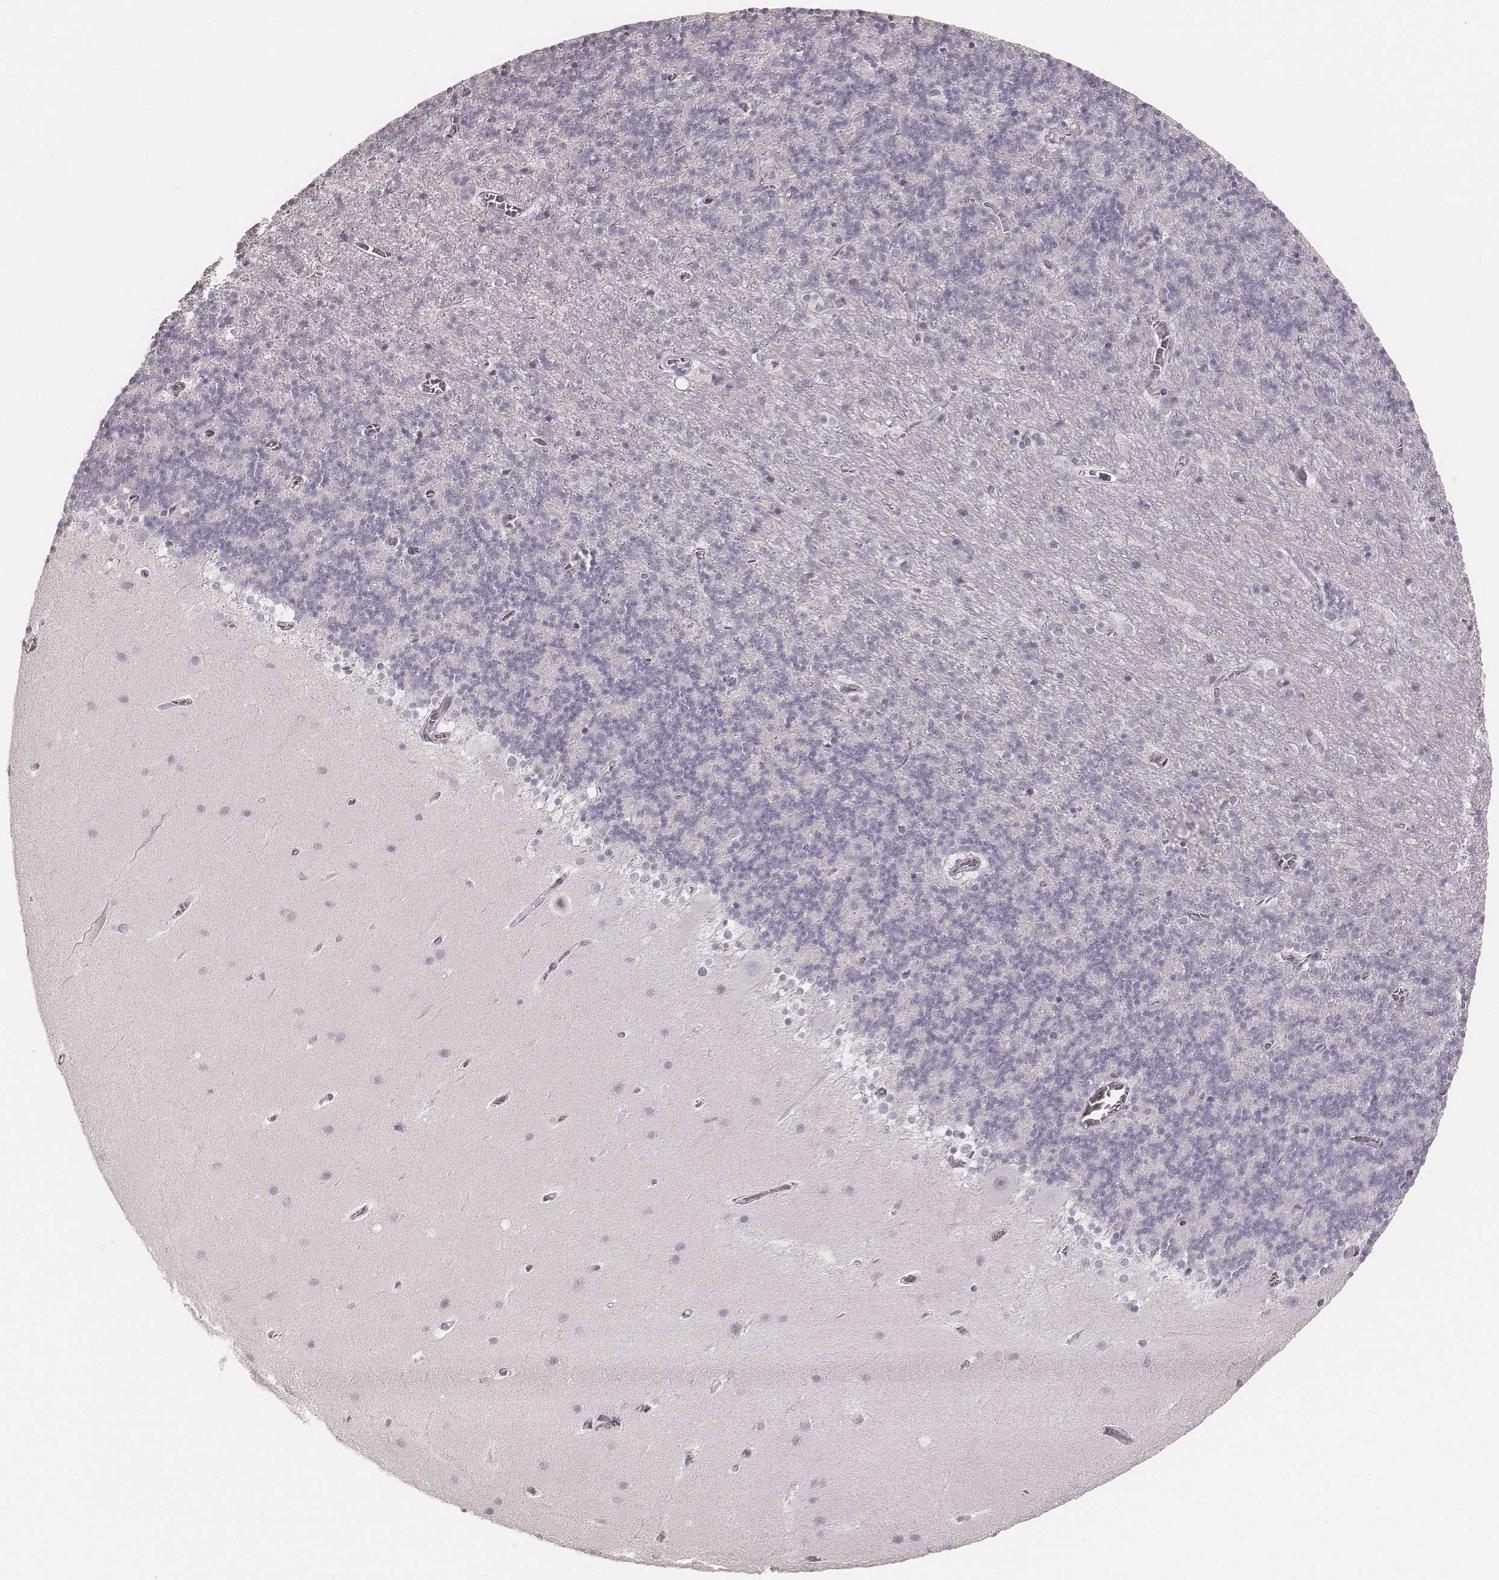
{"staining": {"intensity": "negative", "quantity": "none", "location": "none"}, "tissue": "cerebellum", "cell_type": "Cells in granular layer", "image_type": "normal", "snomed": [{"axis": "morphology", "description": "Normal tissue, NOS"}, {"axis": "topography", "description": "Cerebellum"}], "caption": "Micrograph shows no significant protein expression in cells in granular layer of unremarkable cerebellum.", "gene": "KRT26", "patient": {"sex": "male", "age": 70}}